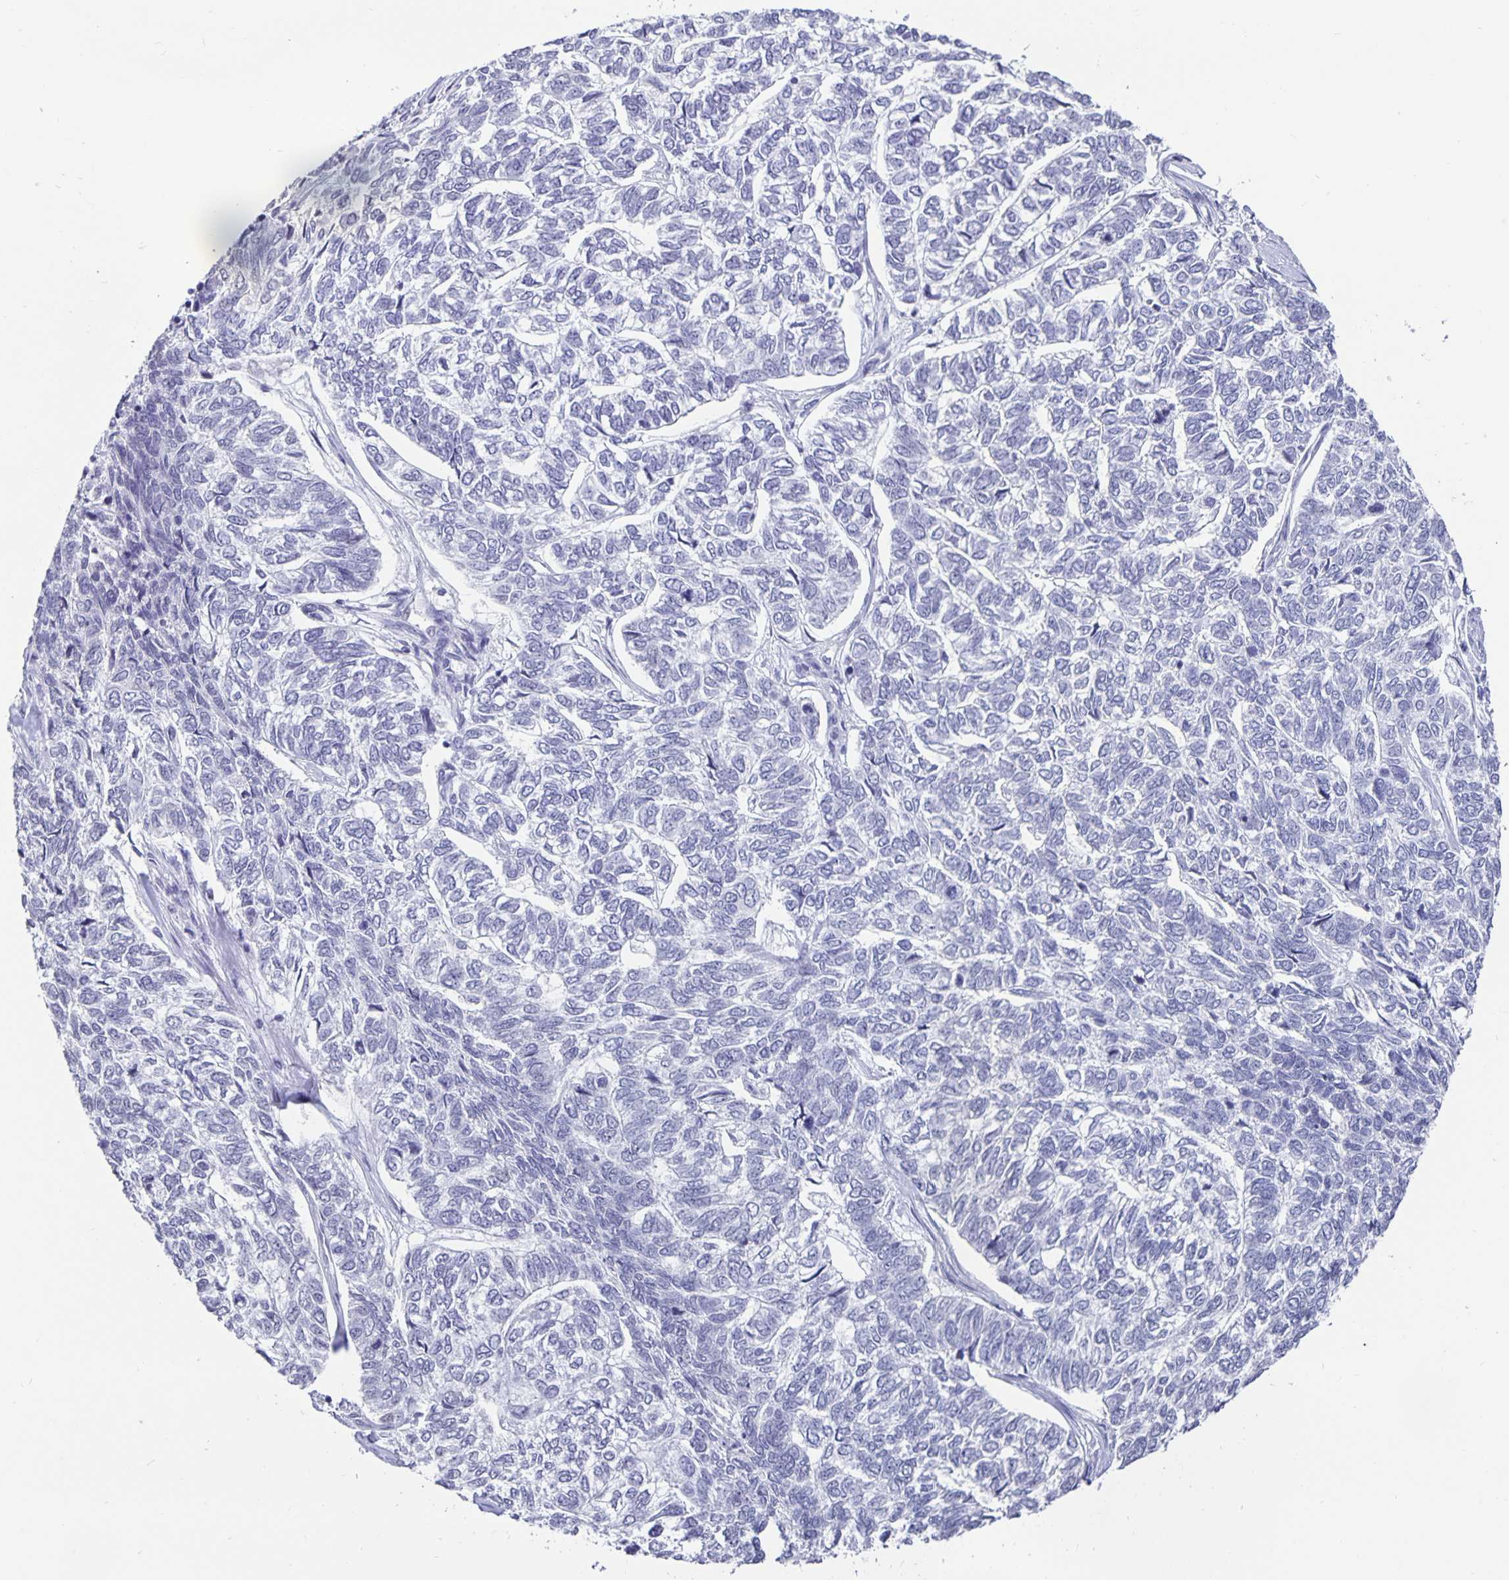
{"staining": {"intensity": "negative", "quantity": "none", "location": "none"}, "tissue": "skin cancer", "cell_type": "Tumor cells", "image_type": "cancer", "snomed": [{"axis": "morphology", "description": "Basal cell carcinoma"}, {"axis": "topography", "description": "Skin"}], "caption": "Tumor cells are negative for protein expression in human skin basal cell carcinoma. (Stains: DAB (3,3'-diaminobenzidine) immunohistochemistry (IHC) with hematoxylin counter stain, Microscopy: brightfield microscopy at high magnification).", "gene": "OLIG2", "patient": {"sex": "female", "age": 65}}